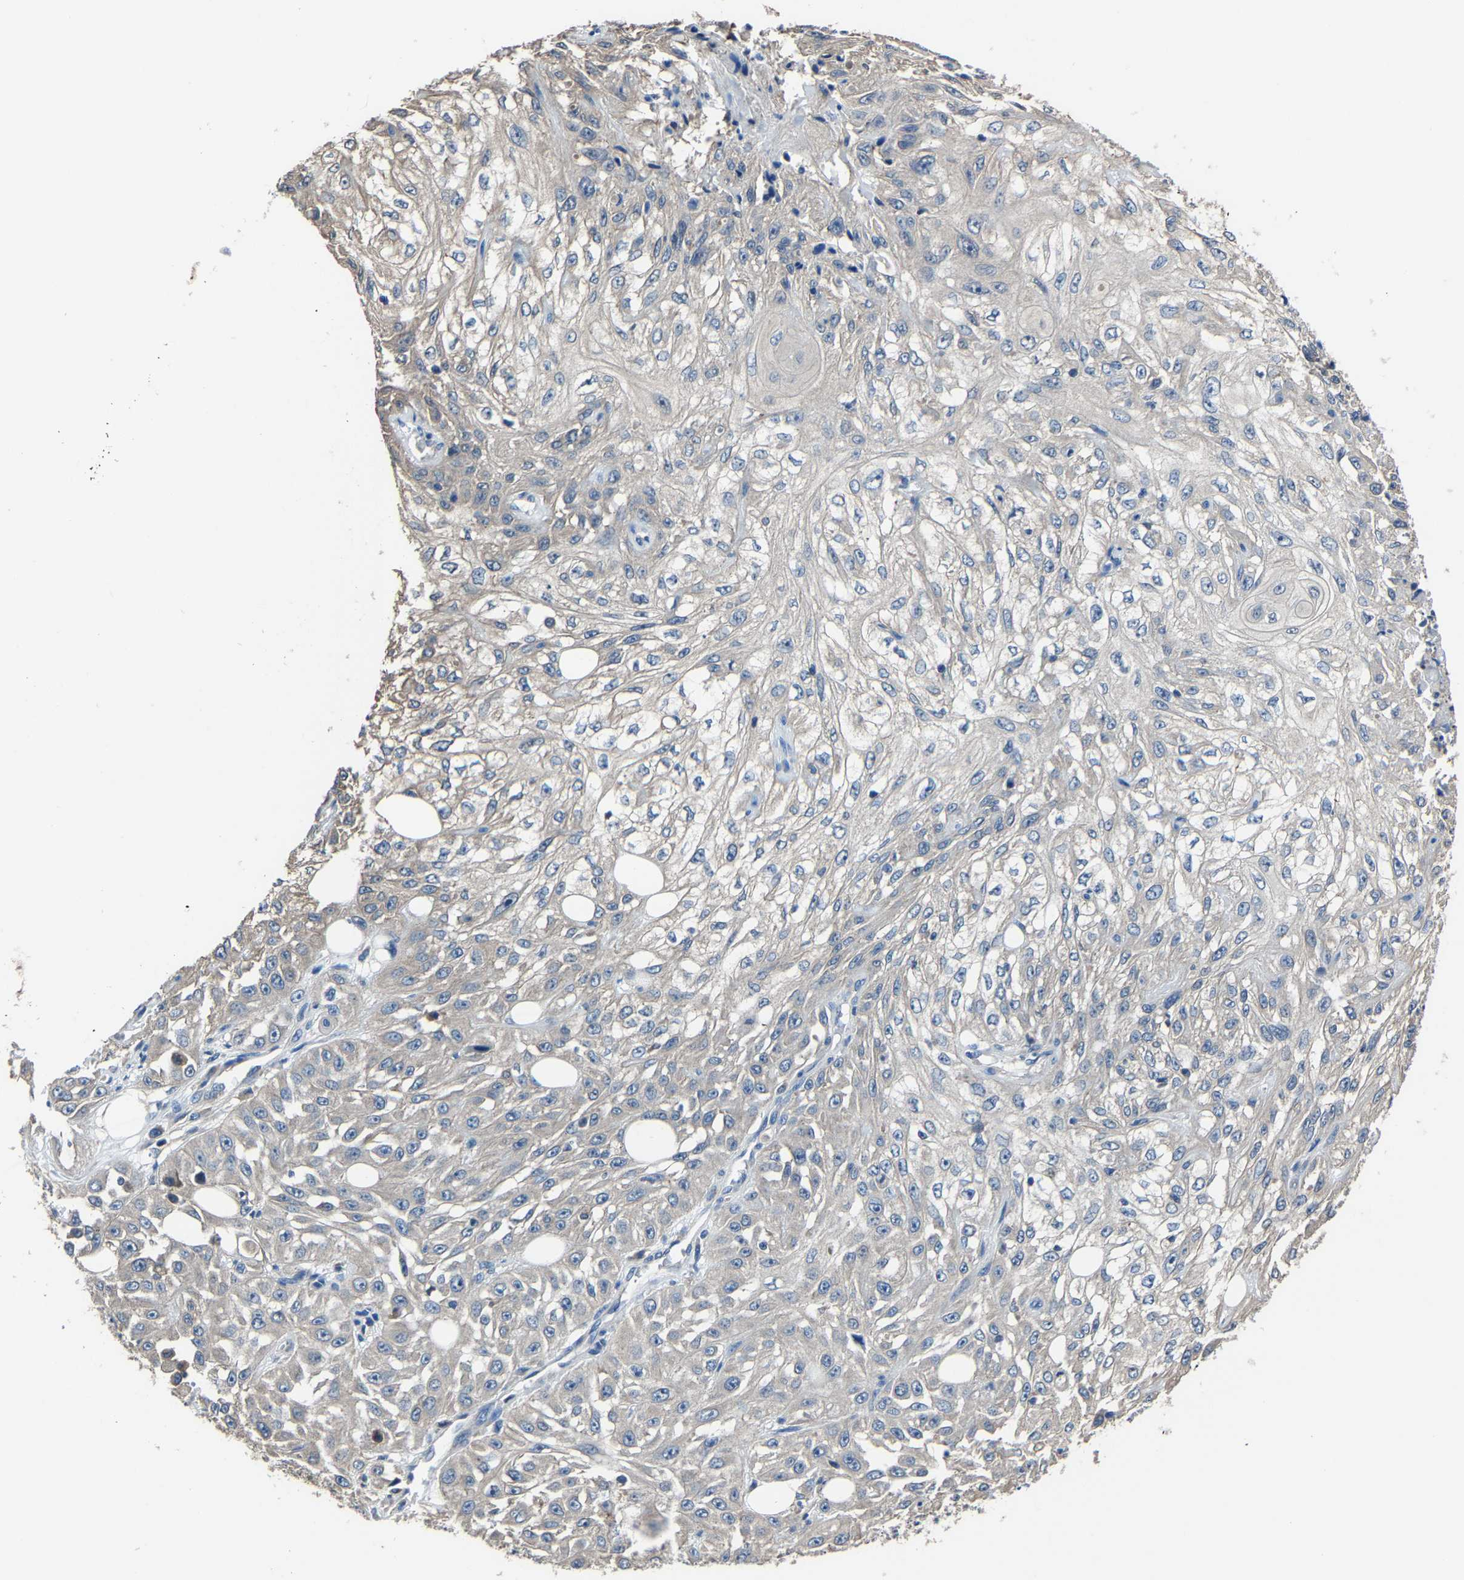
{"staining": {"intensity": "negative", "quantity": "none", "location": "none"}, "tissue": "skin cancer", "cell_type": "Tumor cells", "image_type": "cancer", "snomed": [{"axis": "morphology", "description": "Squamous cell carcinoma, NOS"}, {"axis": "morphology", "description": "Squamous cell carcinoma, metastatic, NOS"}, {"axis": "topography", "description": "Skin"}, {"axis": "topography", "description": "Lymph node"}], "caption": "An immunohistochemistry image of skin metastatic squamous cell carcinoma is shown. There is no staining in tumor cells of skin metastatic squamous cell carcinoma.", "gene": "STRBP", "patient": {"sex": "male", "age": 75}}